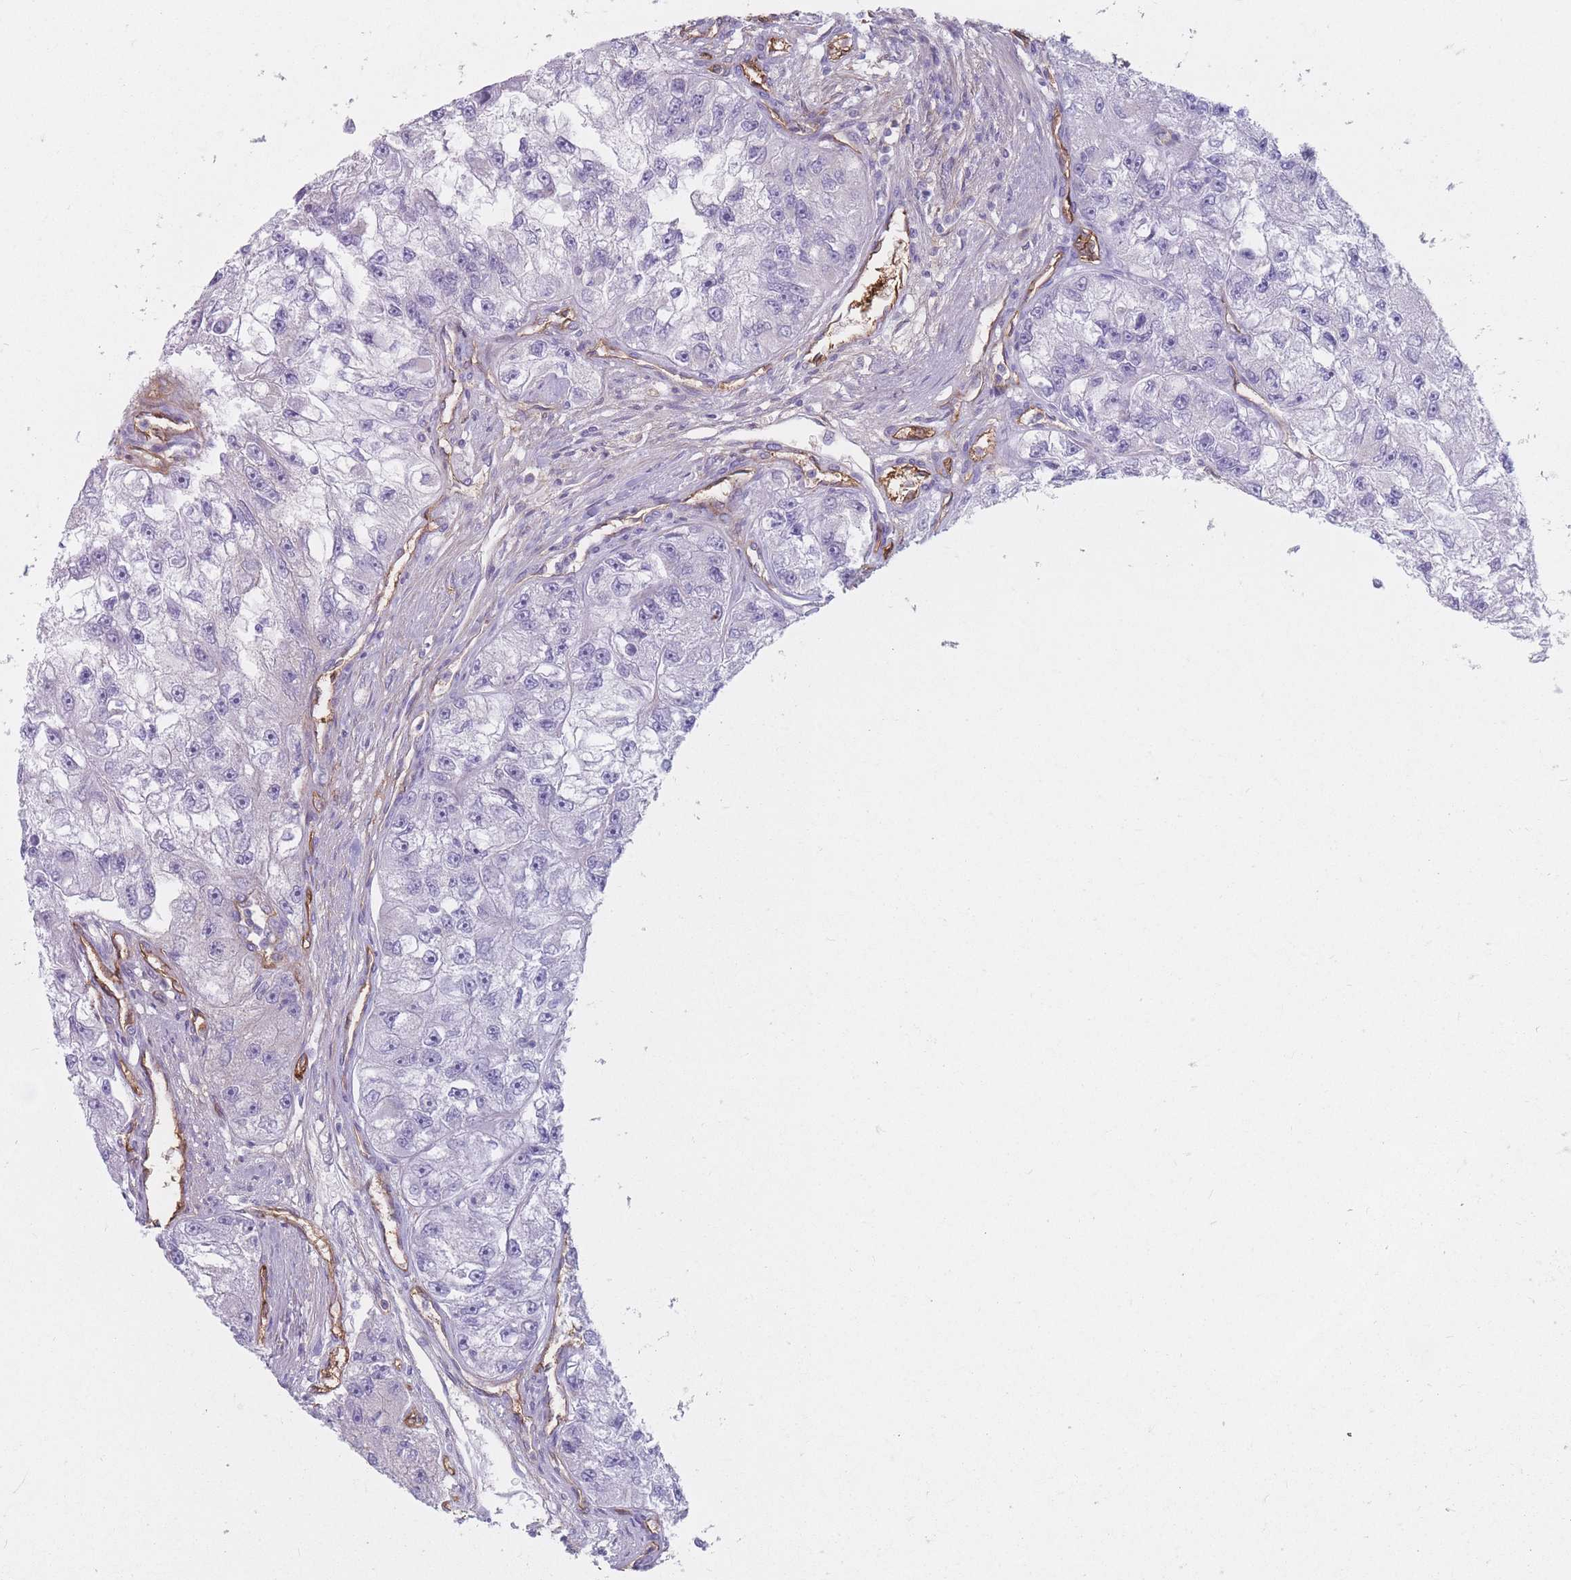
{"staining": {"intensity": "negative", "quantity": "none", "location": "none"}, "tissue": "renal cancer", "cell_type": "Tumor cells", "image_type": "cancer", "snomed": [{"axis": "morphology", "description": "Adenocarcinoma, NOS"}, {"axis": "topography", "description": "Kidney"}], "caption": "Renal cancer stained for a protein using immunohistochemistry (IHC) displays no staining tumor cells.", "gene": "PLPP1", "patient": {"sex": "male", "age": 63}}